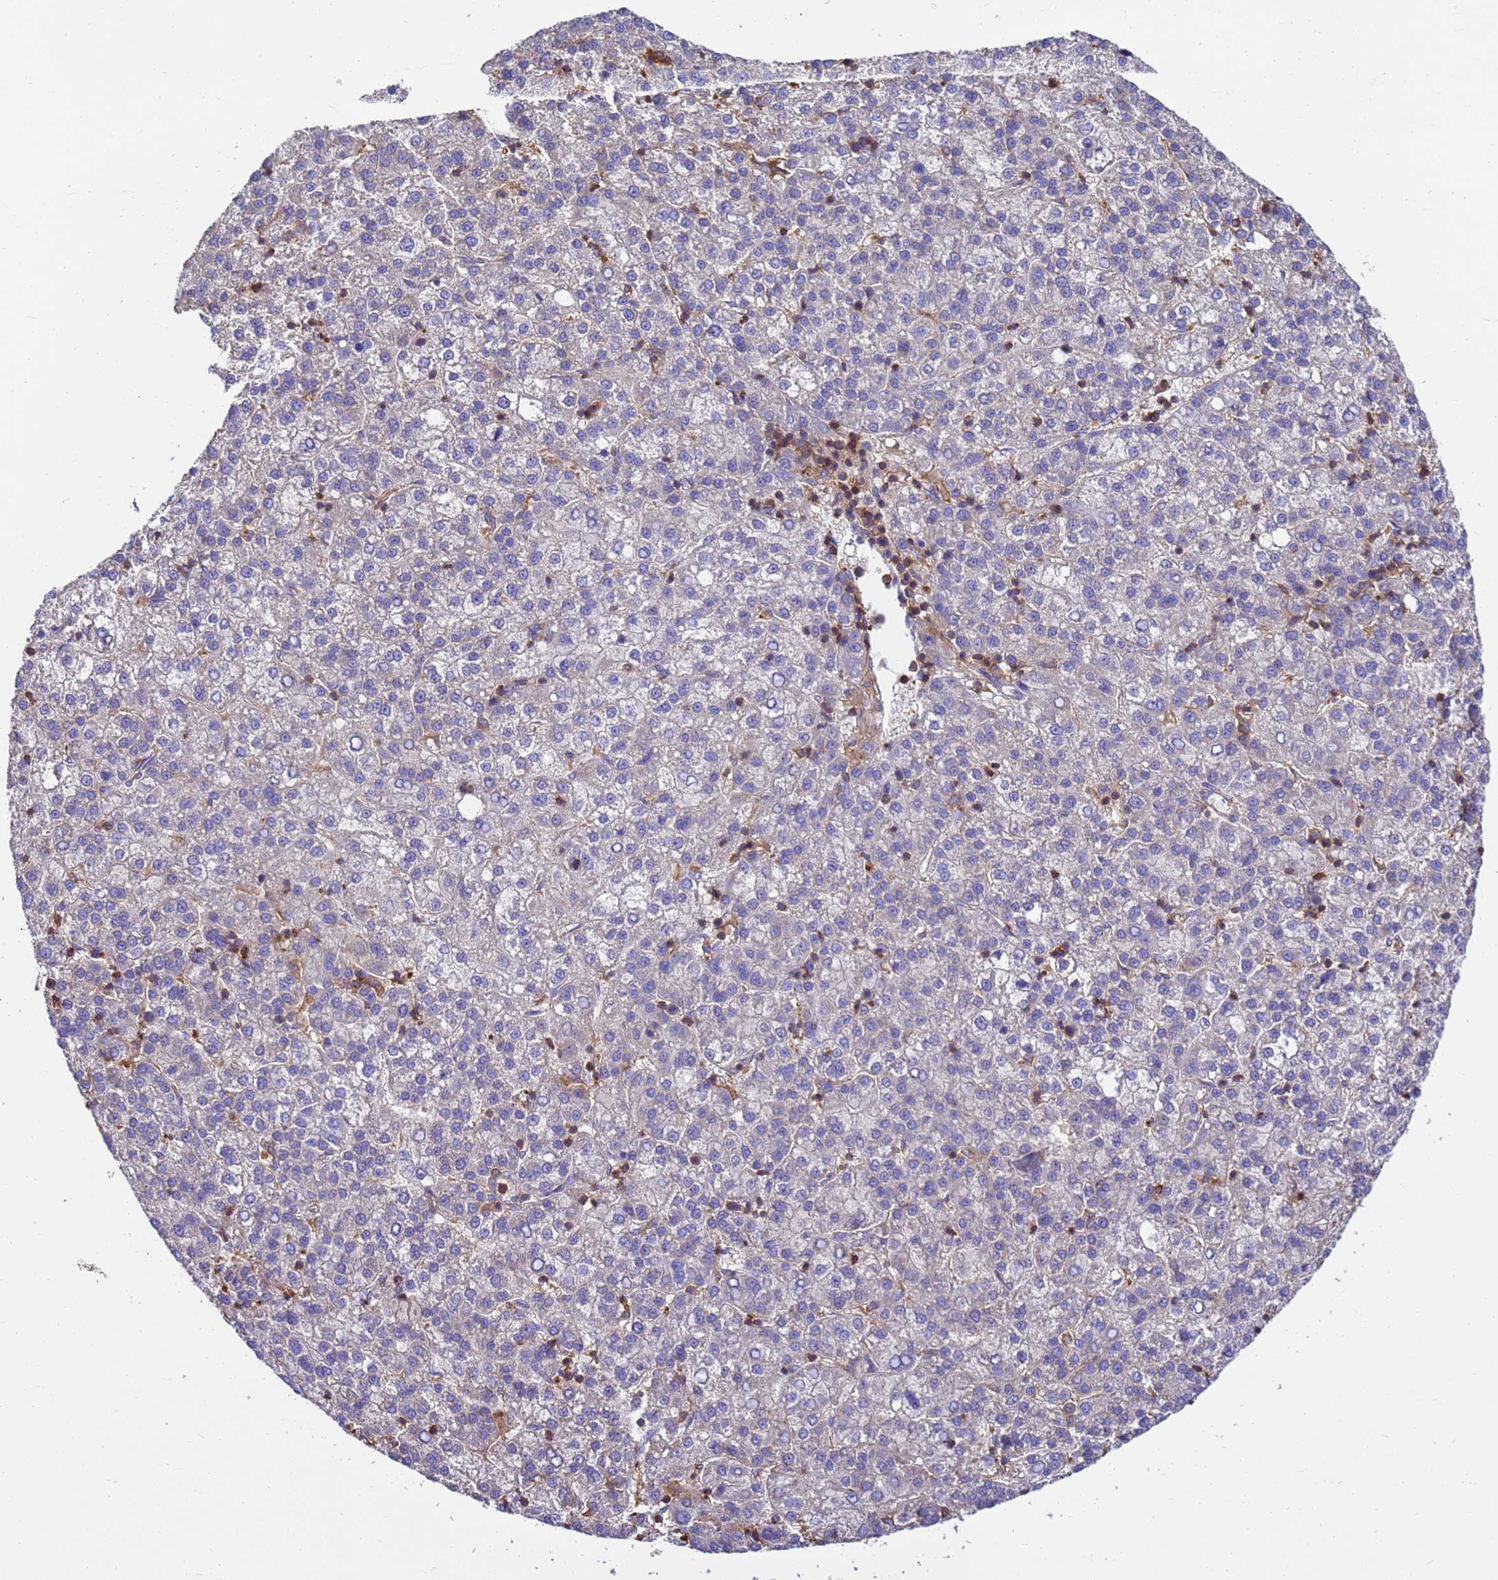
{"staining": {"intensity": "negative", "quantity": "none", "location": "none"}, "tissue": "liver cancer", "cell_type": "Tumor cells", "image_type": "cancer", "snomed": [{"axis": "morphology", "description": "Carcinoma, Hepatocellular, NOS"}, {"axis": "topography", "description": "Liver"}], "caption": "Immunohistochemistry histopathology image of human liver hepatocellular carcinoma stained for a protein (brown), which displays no staining in tumor cells.", "gene": "ZNF235", "patient": {"sex": "female", "age": 58}}